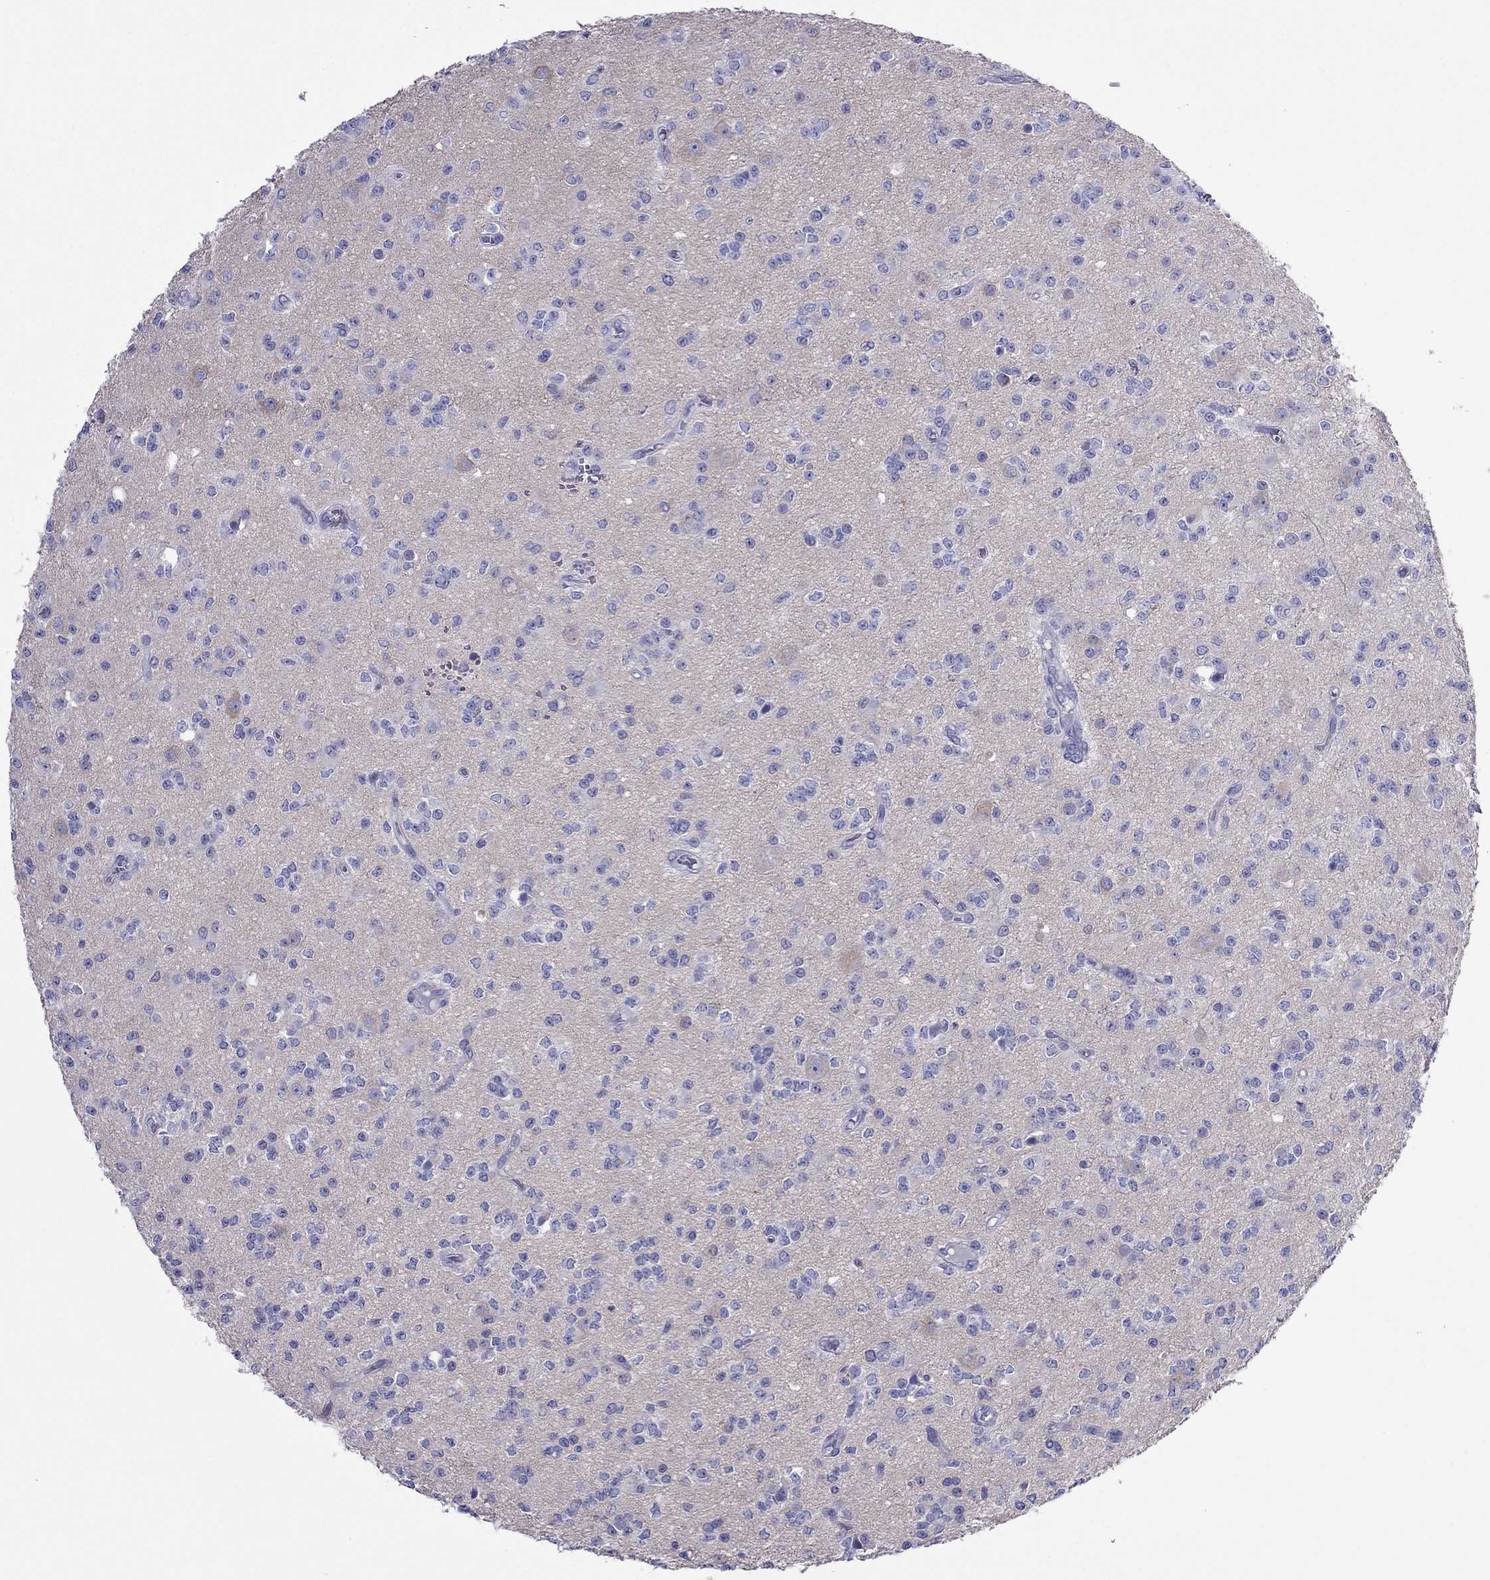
{"staining": {"intensity": "negative", "quantity": "none", "location": "none"}, "tissue": "glioma", "cell_type": "Tumor cells", "image_type": "cancer", "snomed": [{"axis": "morphology", "description": "Glioma, malignant, Low grade"}, {"axis": "topography", "description": "Brain"}], "caption": "This is an immunohistochemistry (IHC) image of glioma. There is no staining in tumor cells.", "gene": "PCDHA6", "patient": {"sex": "female", "age": 45}}